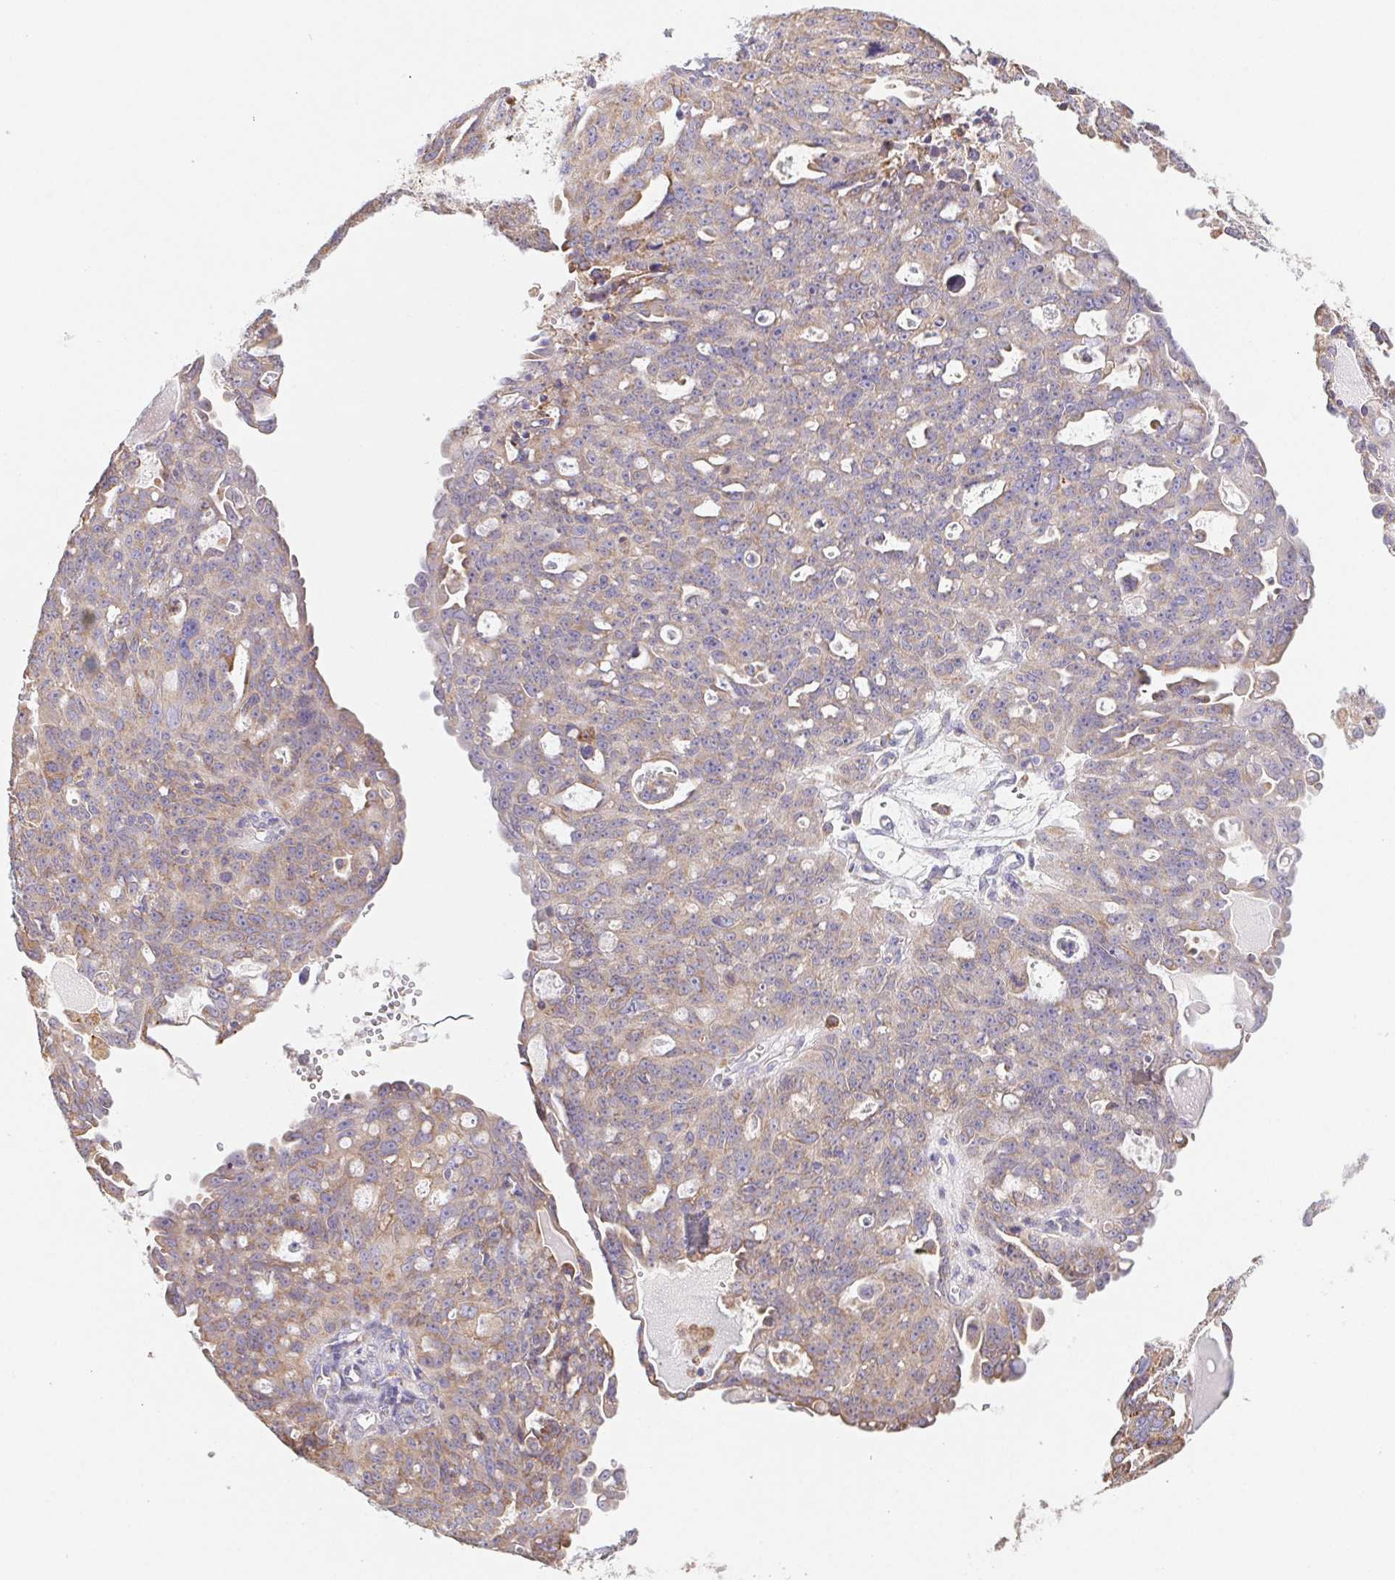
{"staining": {"intensity": "weak", "quantity": ">75%", "location": "cytoplasmic/membranous"}, "tissue": "ovarian cancer", "cell_type": "Tumor cells", "image_type": "cancer", "snomed": [{"axis": "morphology", "description": "Carcinoma, endometroid"}, {"axis": "topography", "description": "Ovary"}], "caption": "Immunohistochemical staining of ovarian cancer demonstrates low levels of weak cytoplasmic/membranous protein expression in approximately >75% of tumor cells. Immunohistochemistry (ihc) stains the protein in brown and the nuclei are stained blue.", "gene": "ADAM8", "patient": {"sex": "female", "age": 70}}